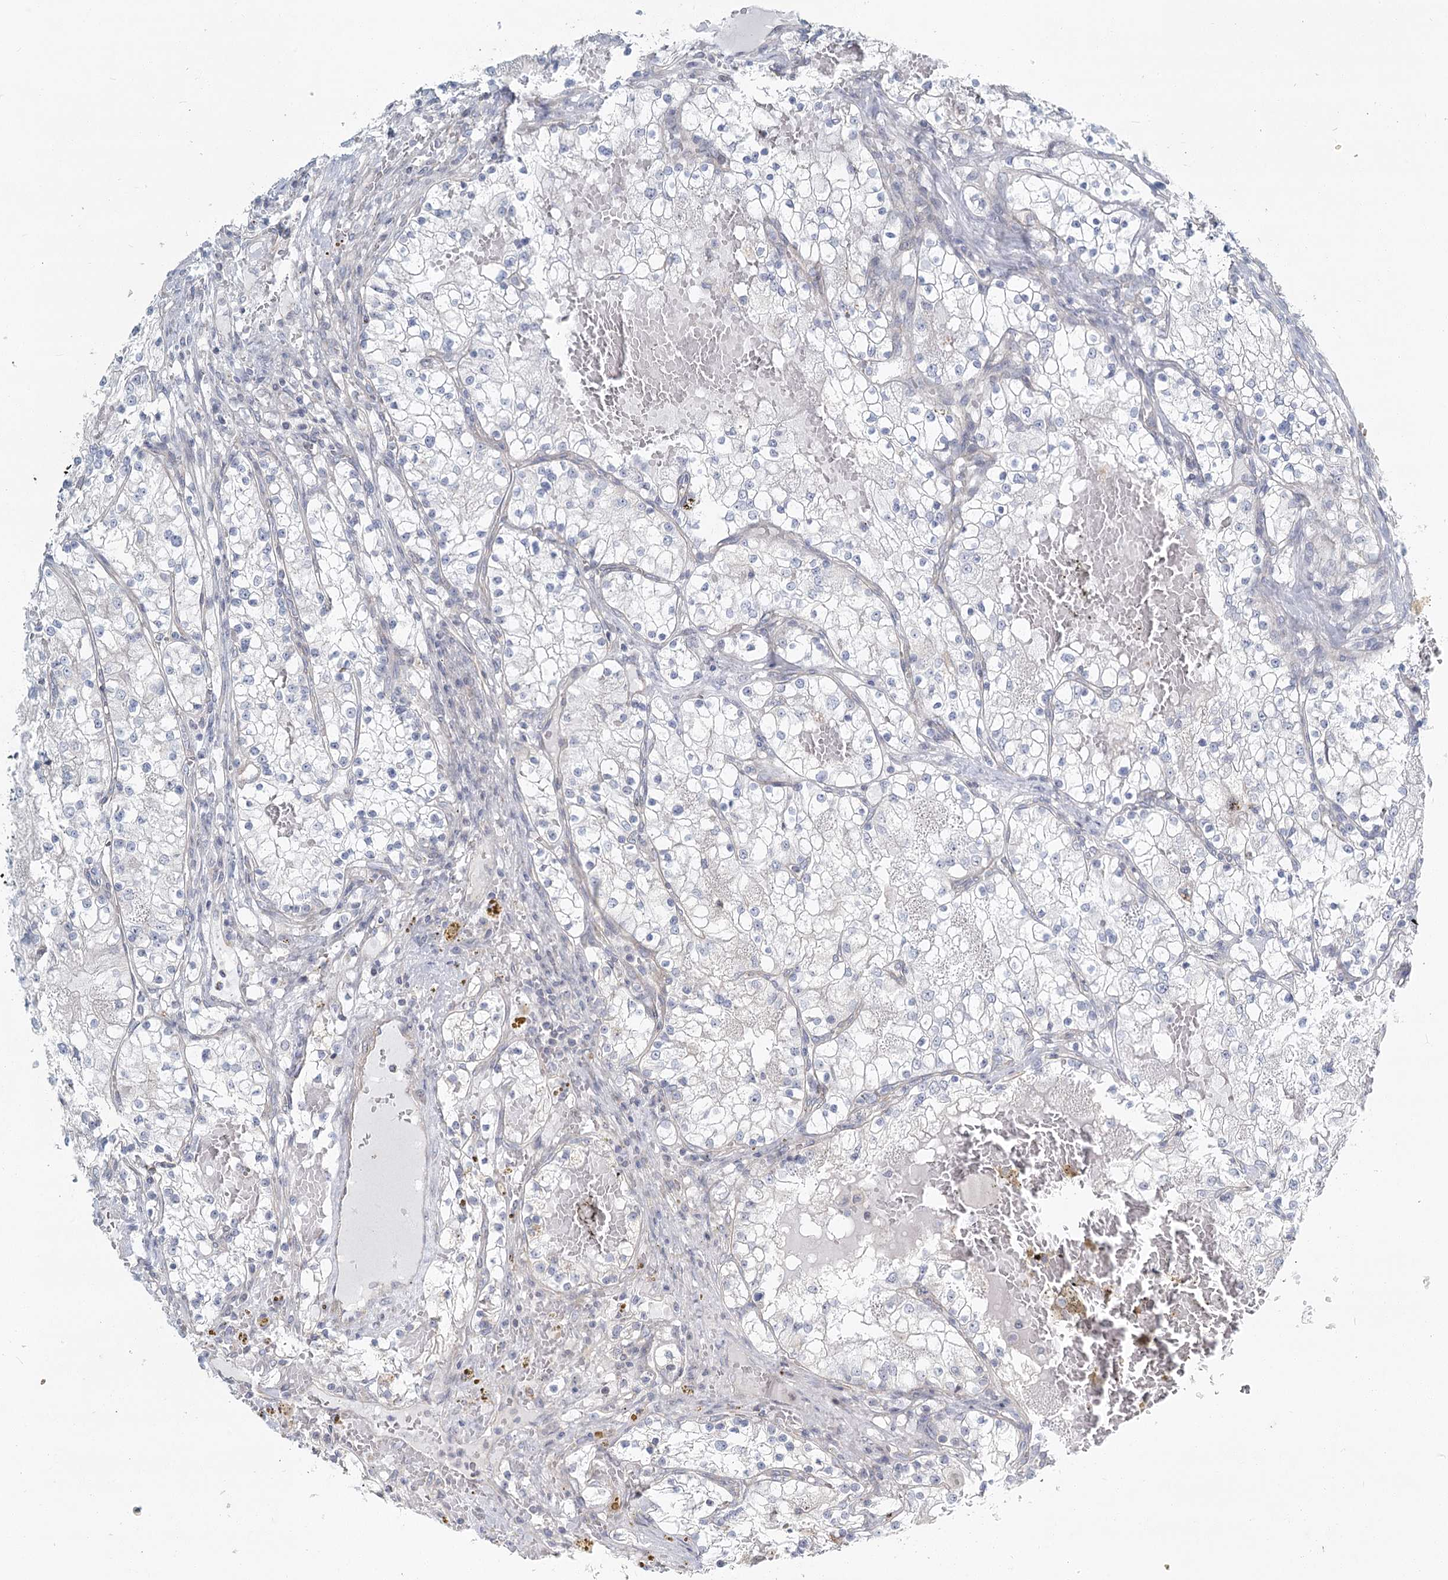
{"staining": {"intensity": "negative", "quantity": "none", "location": "none"}, "tissue": "renal cancer", "cell_type": "Tumor cells", "image_type": "cancer", "snomed": [{"axis": "morphology", "description": "Normal tissue, NOS"}, {"axis": "morphology", "description": "Adenocarcinoma, NOS"}, {"axis": "topography", "description": "Kidney"}], "caption": "The immunohistochemistry photomicrograph has no significant expression in tumor cells of renal cancer tissue. (DAB (3,3'-diaminobenzidine) immunohistochemistry, high magnification).", "gene": "SPINK13", "patient": {"sex": "male", "age": 68}}